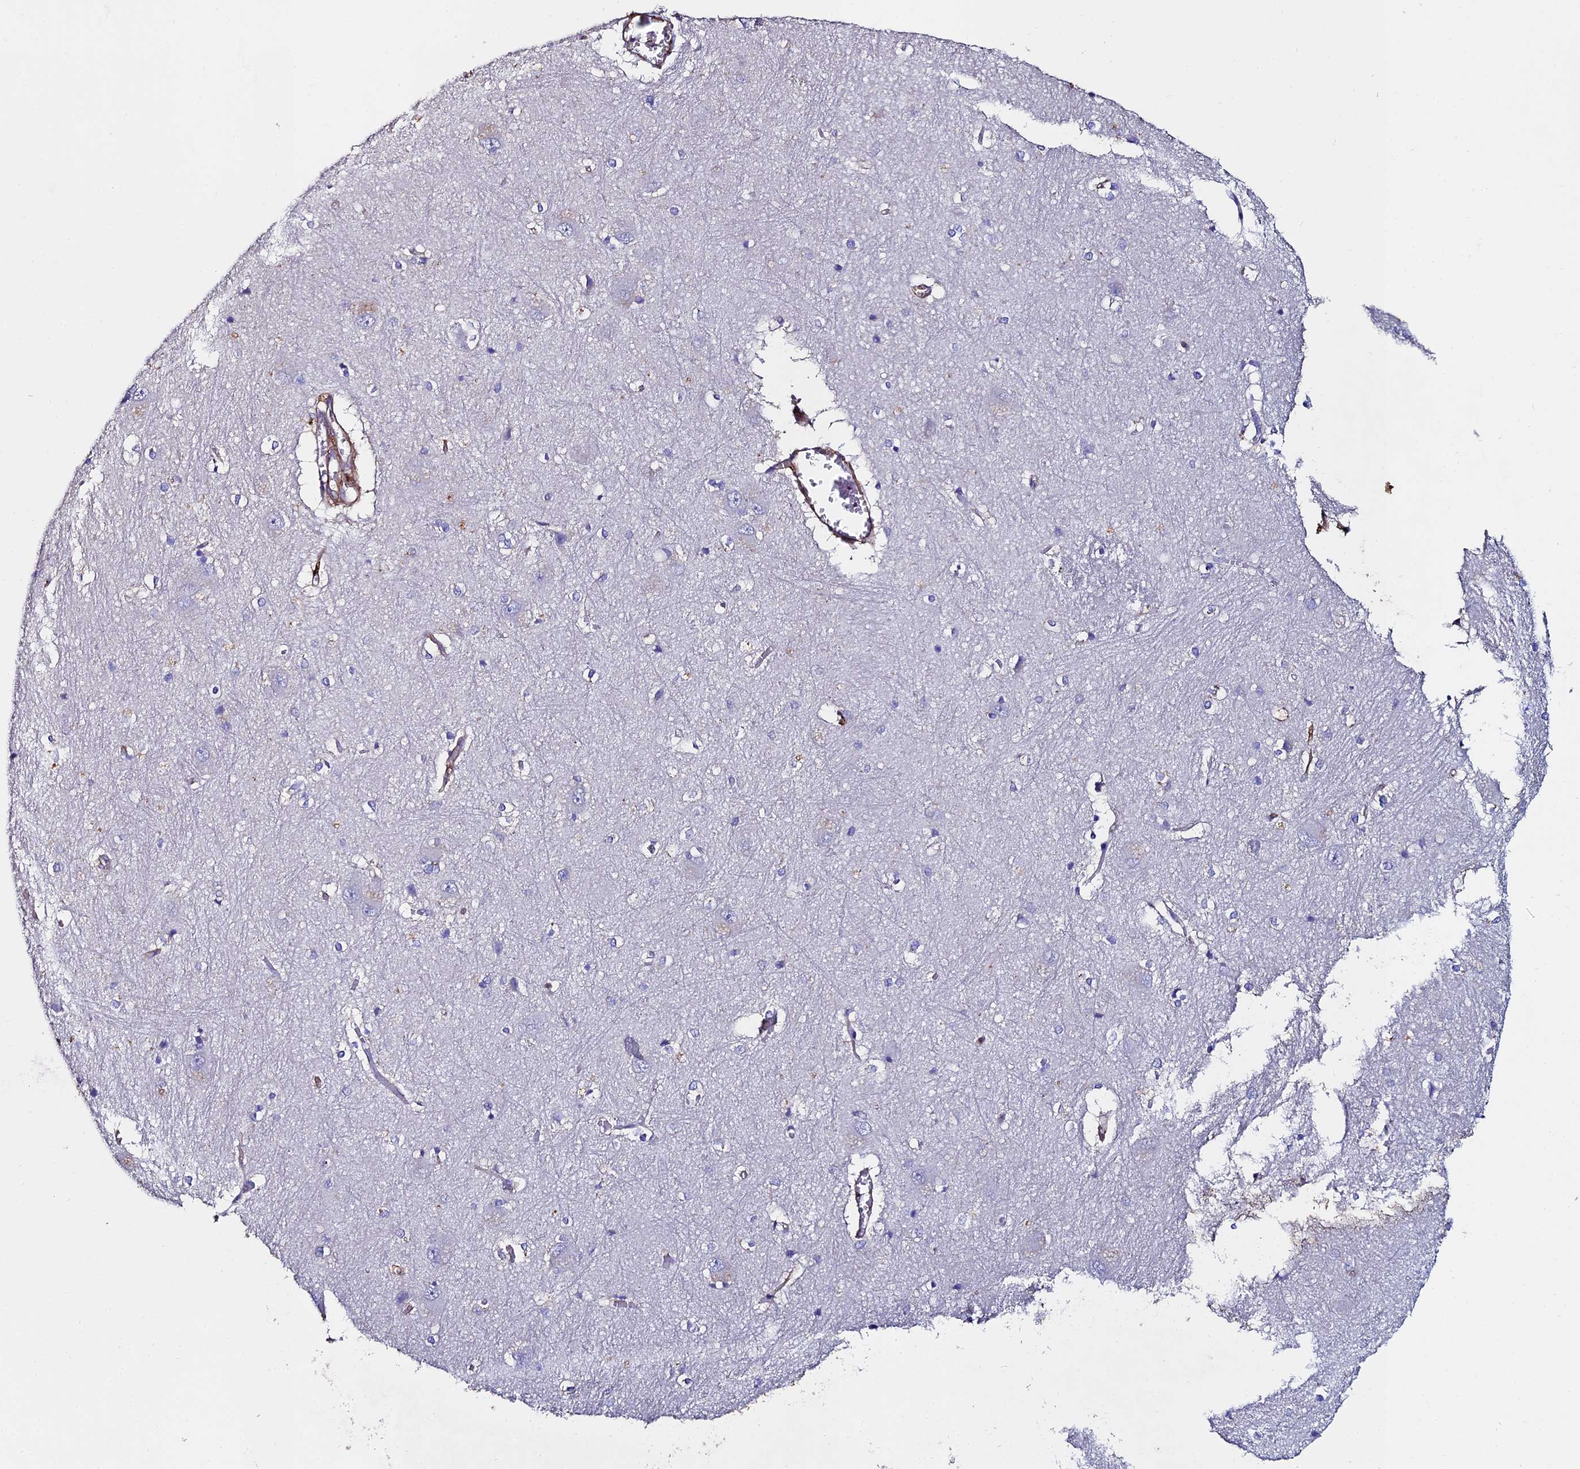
{"staining": {"intensity": "negative", "quantity": "none", "location": "none"}, "tissue": "caudate", "cell_type": "Glial cells", "image_type": "normal", "snomed": [{"axis": "morphology", "description": "Normal tissue, NOS"}, {"axis": "topography", "description": "Lateral ventricle wall"}], "caption": "Image shows no significant protein positivity in glial cells of unremarkable caudate. The staining was performed using DAB (3,3'-diaminobenzidine) to visualize the protein expression in brown, while the nuclei were stained in blue with hematoxylin (Magnification: 20x).", "gene": "C6", "patient": {"sex": "male", "age": 37}}